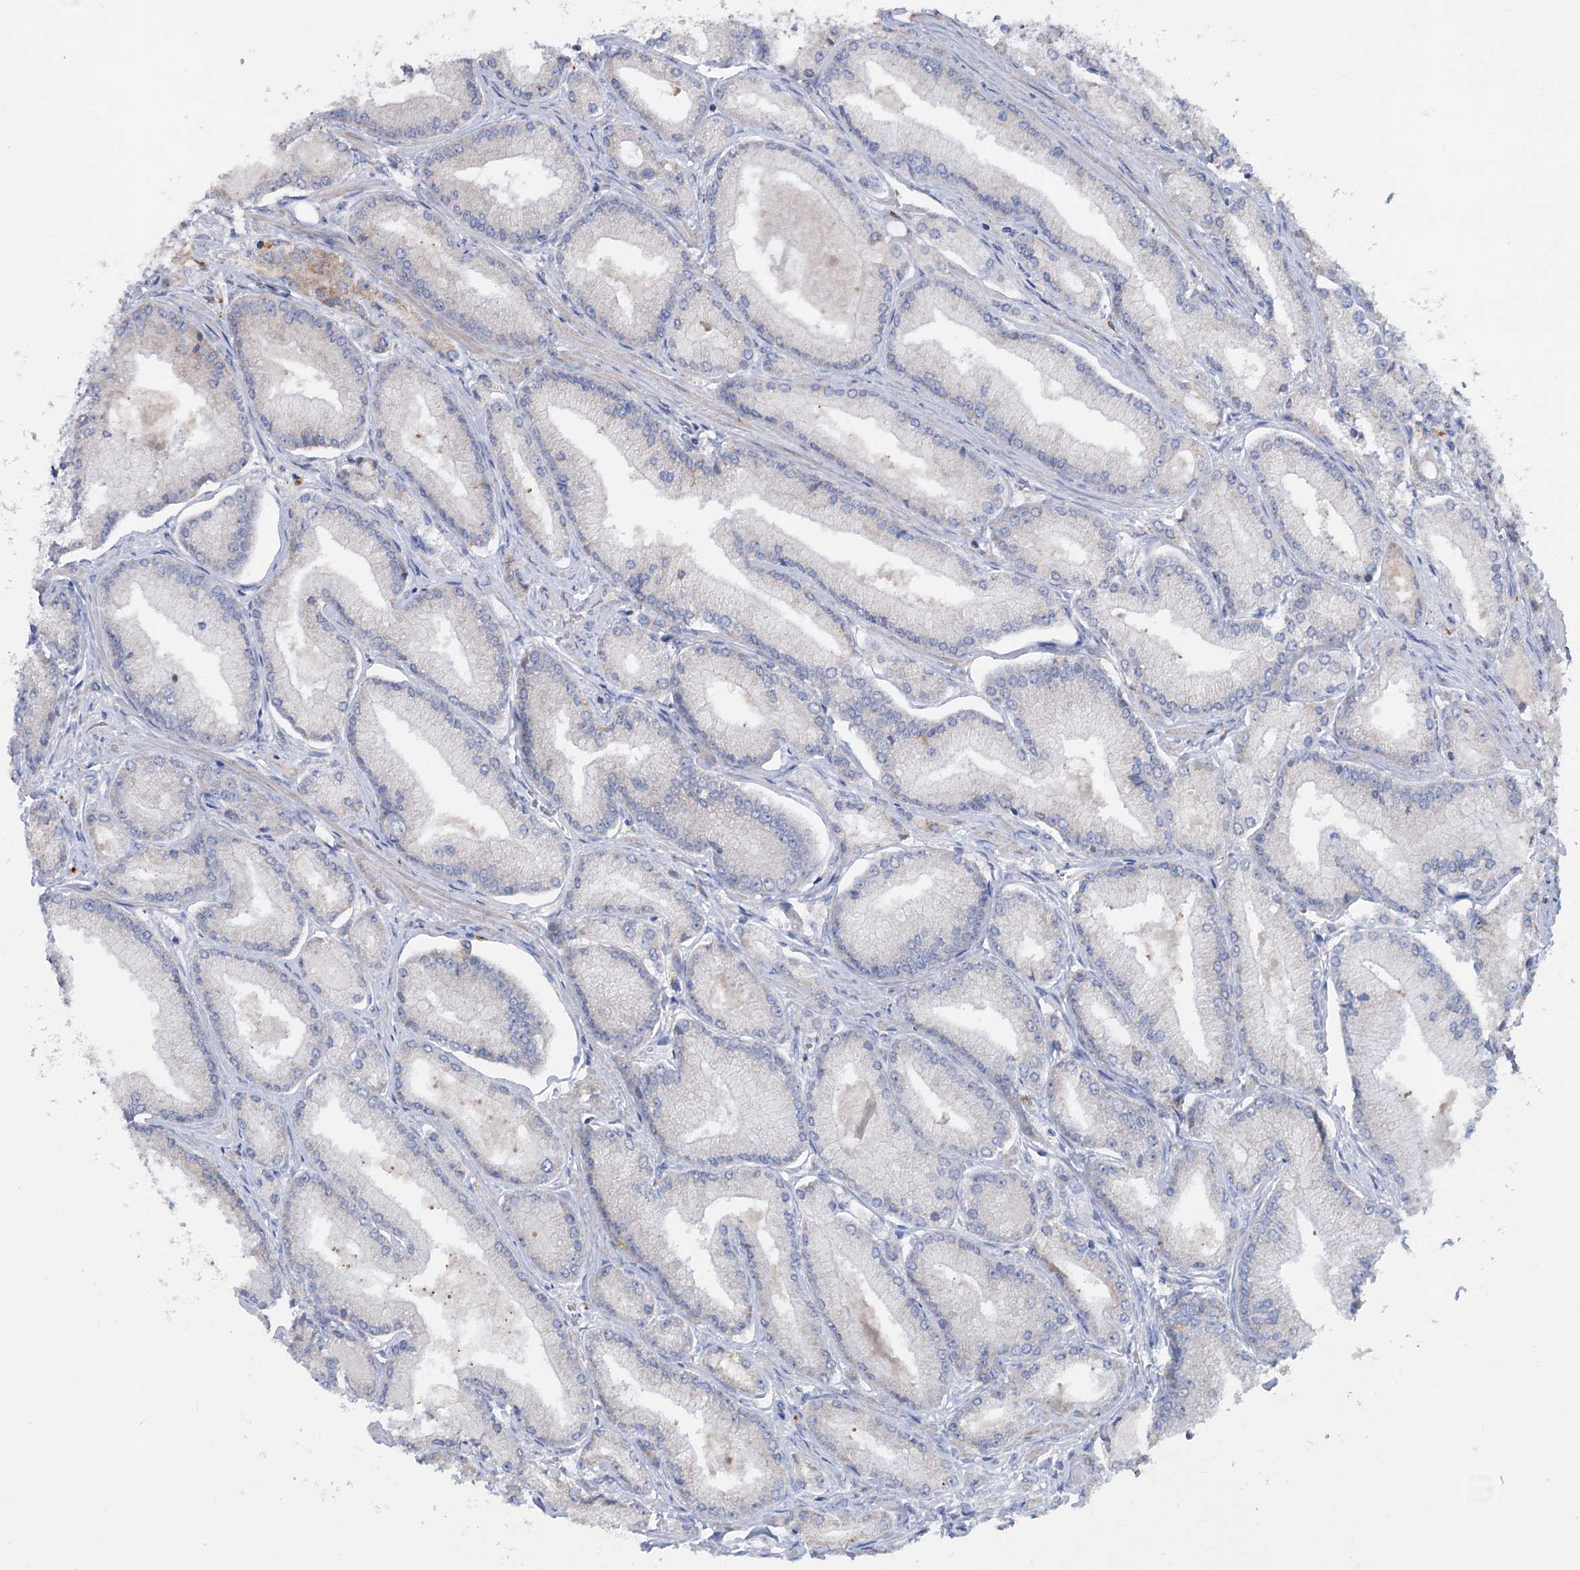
{"staining": {"intensity": "negative", "quantity": "none", "location": "none"}, "tissue": "prostate cancer", "cell_type": "Tumor cells", "image_type": "cancer", "snomed": [{"axis": "morphology", "description": "Adenocarcinoma, Low grade"}, {"axis": "topography", "description": "Prostate"}], "caption": "Tumor cells show no significant expression in prostate cancer (adenocarcinoma (low-grade)).", "gene": "MTCH2", "patient": {"sex": "male", "age": 74}}